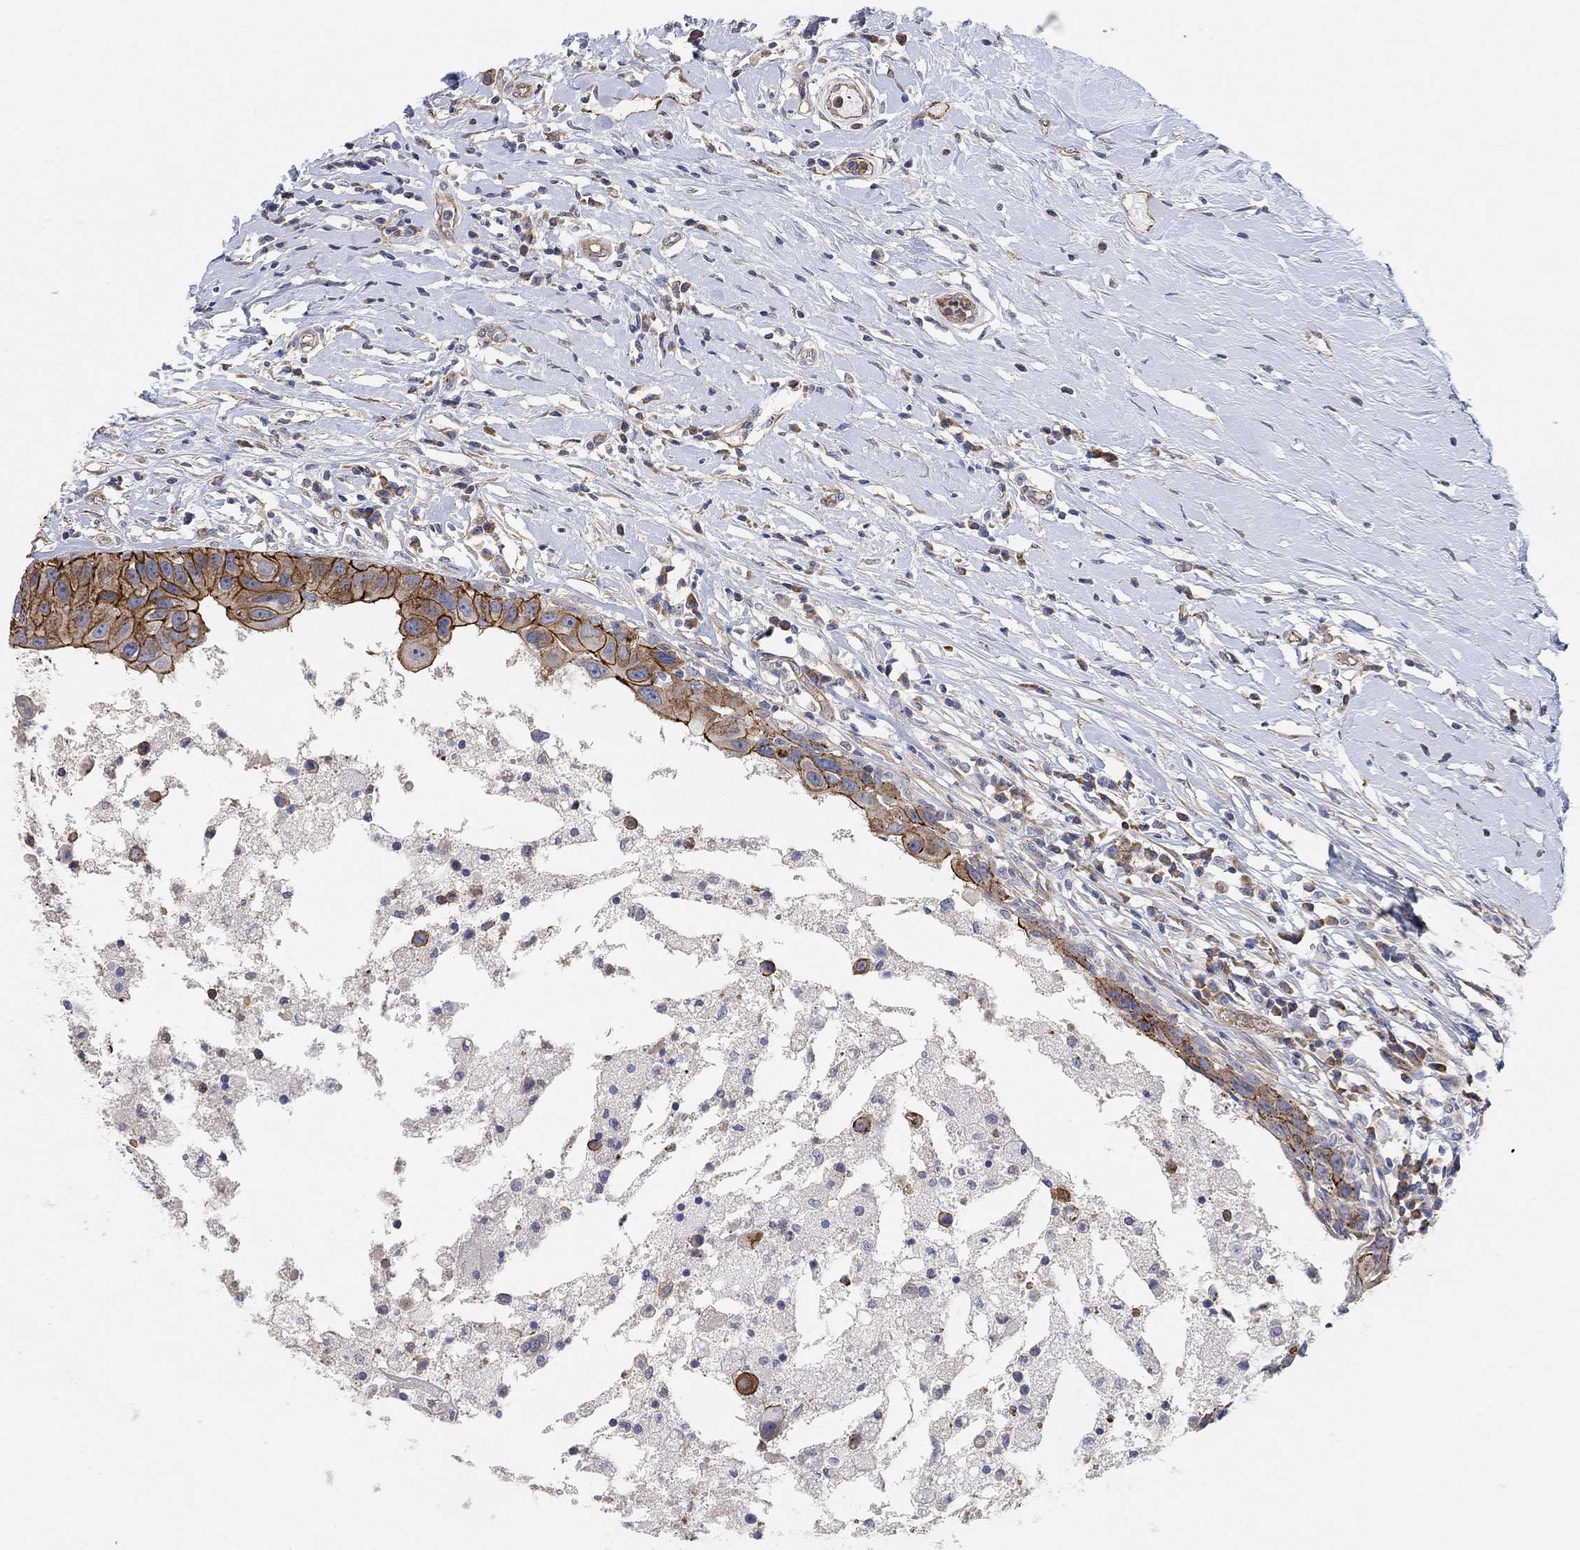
{"staining": {"intensity": "strong", "quantity": "25%-75%", "location": "cytoplasmic/membranous"}, "tissue": "breast cancer", "cell_type": "Tumor cells", "image_type": "cancer", "snomed": [{"axis": "morphology", "description": "Duct carcinoma"}, {"axis": "topography", "description": "Breast"}], "caption": "Immunohistochemical staining of human breast cancer (invasive ductal carcinoma) demonstrates strong cytoplasmic/membranous protein staining in about 25%-75% of tumor cells. Ihc stains the protein in brown and the nuclei are stained blue.", "gene": "SYT16", "patient": {"sex": "female", "age": 27}}